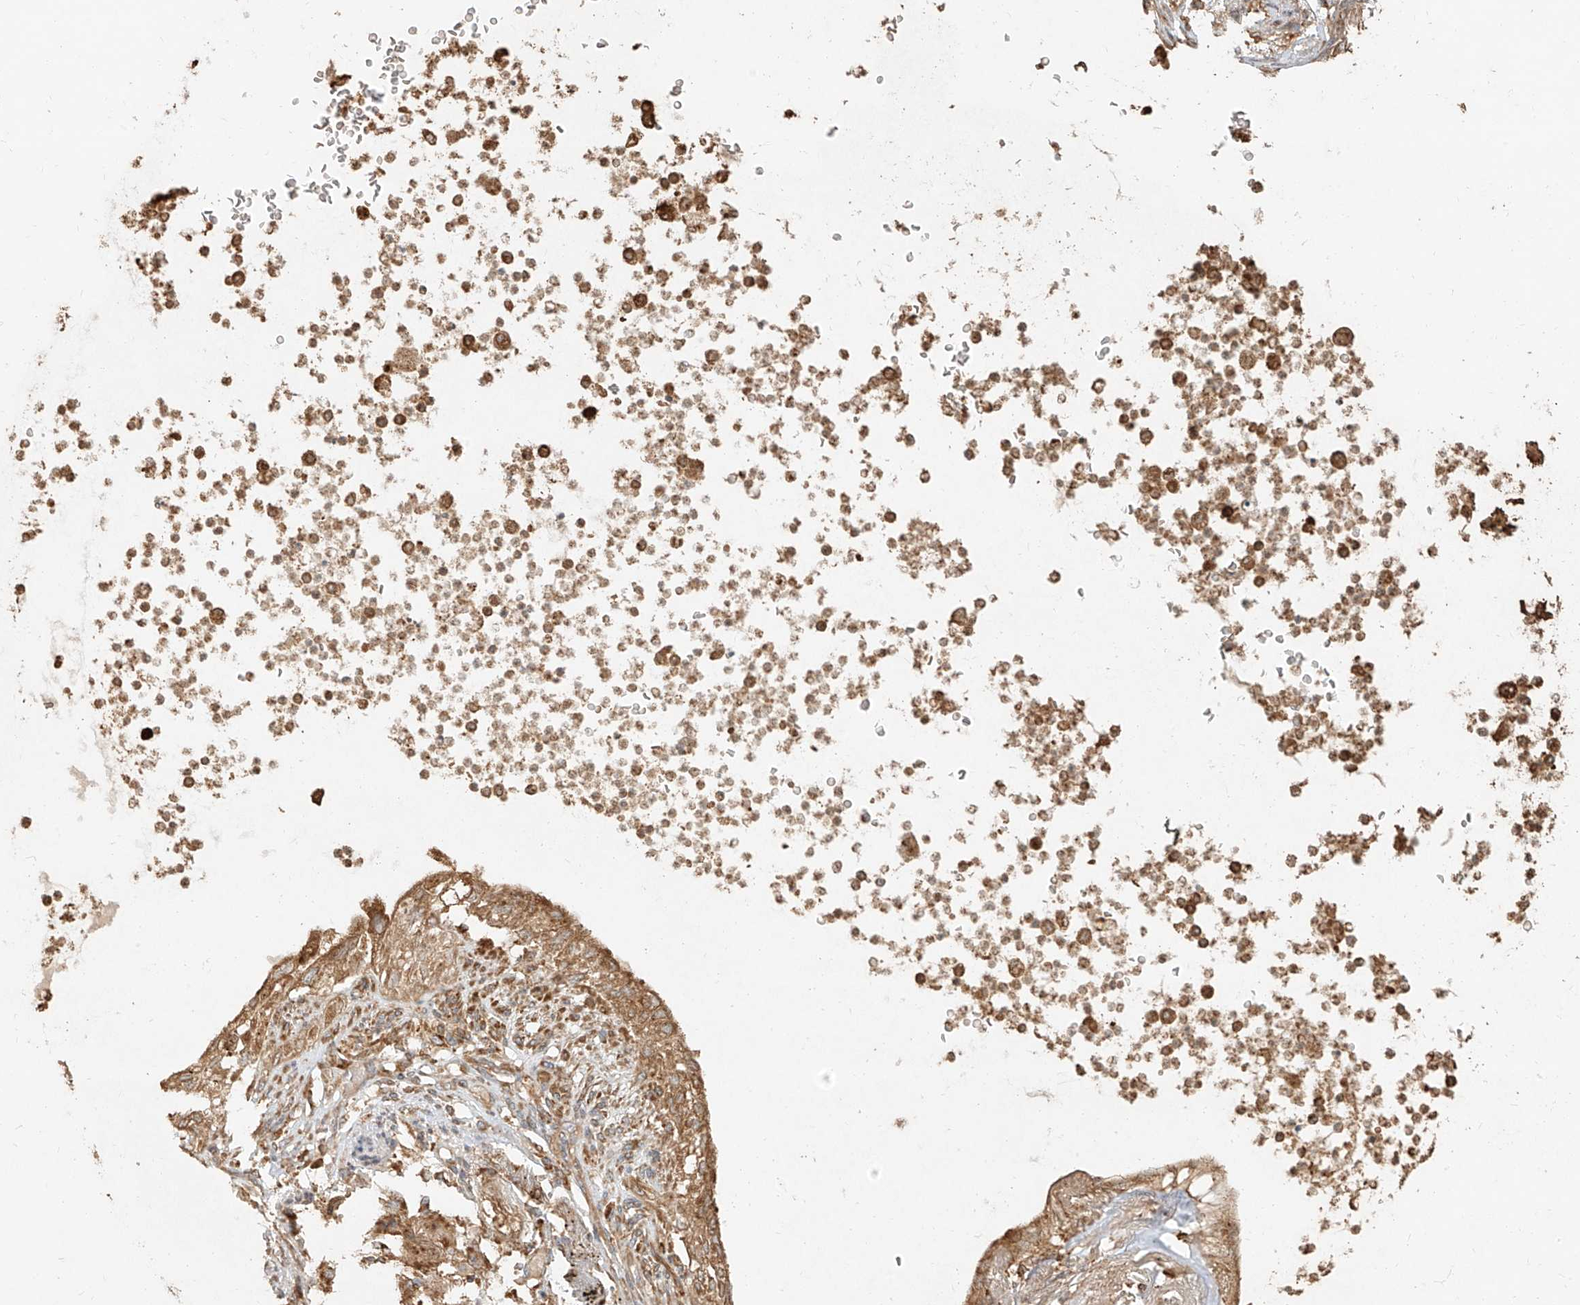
{"staining": {"intensity": "moderate", "quantity": ">75%", "location": "cytoplasmic/membranous"}, "tissue": "lung cancer", "cell_type": "Tumor cells", "image_type": "cancer", "snomed": [{"axis": "morphology", "description": "Normal tissue, NOS"}, {"axis": "morphology", "description": "Adenocarcinoma, NOS"}, {"axis": "topography", "description": "Bronchus"}, {"axis": "topography", "description": "Lung"}], "caption": "Immunohistochemistry (IHC) of human adenocarcinoma (lung) displays medium levels of moderate cytoplasmic/membranous staining in about >75% of tumor cells.", "gene": "EFNB1", "patient": {"sex": "female", "age": 70}}